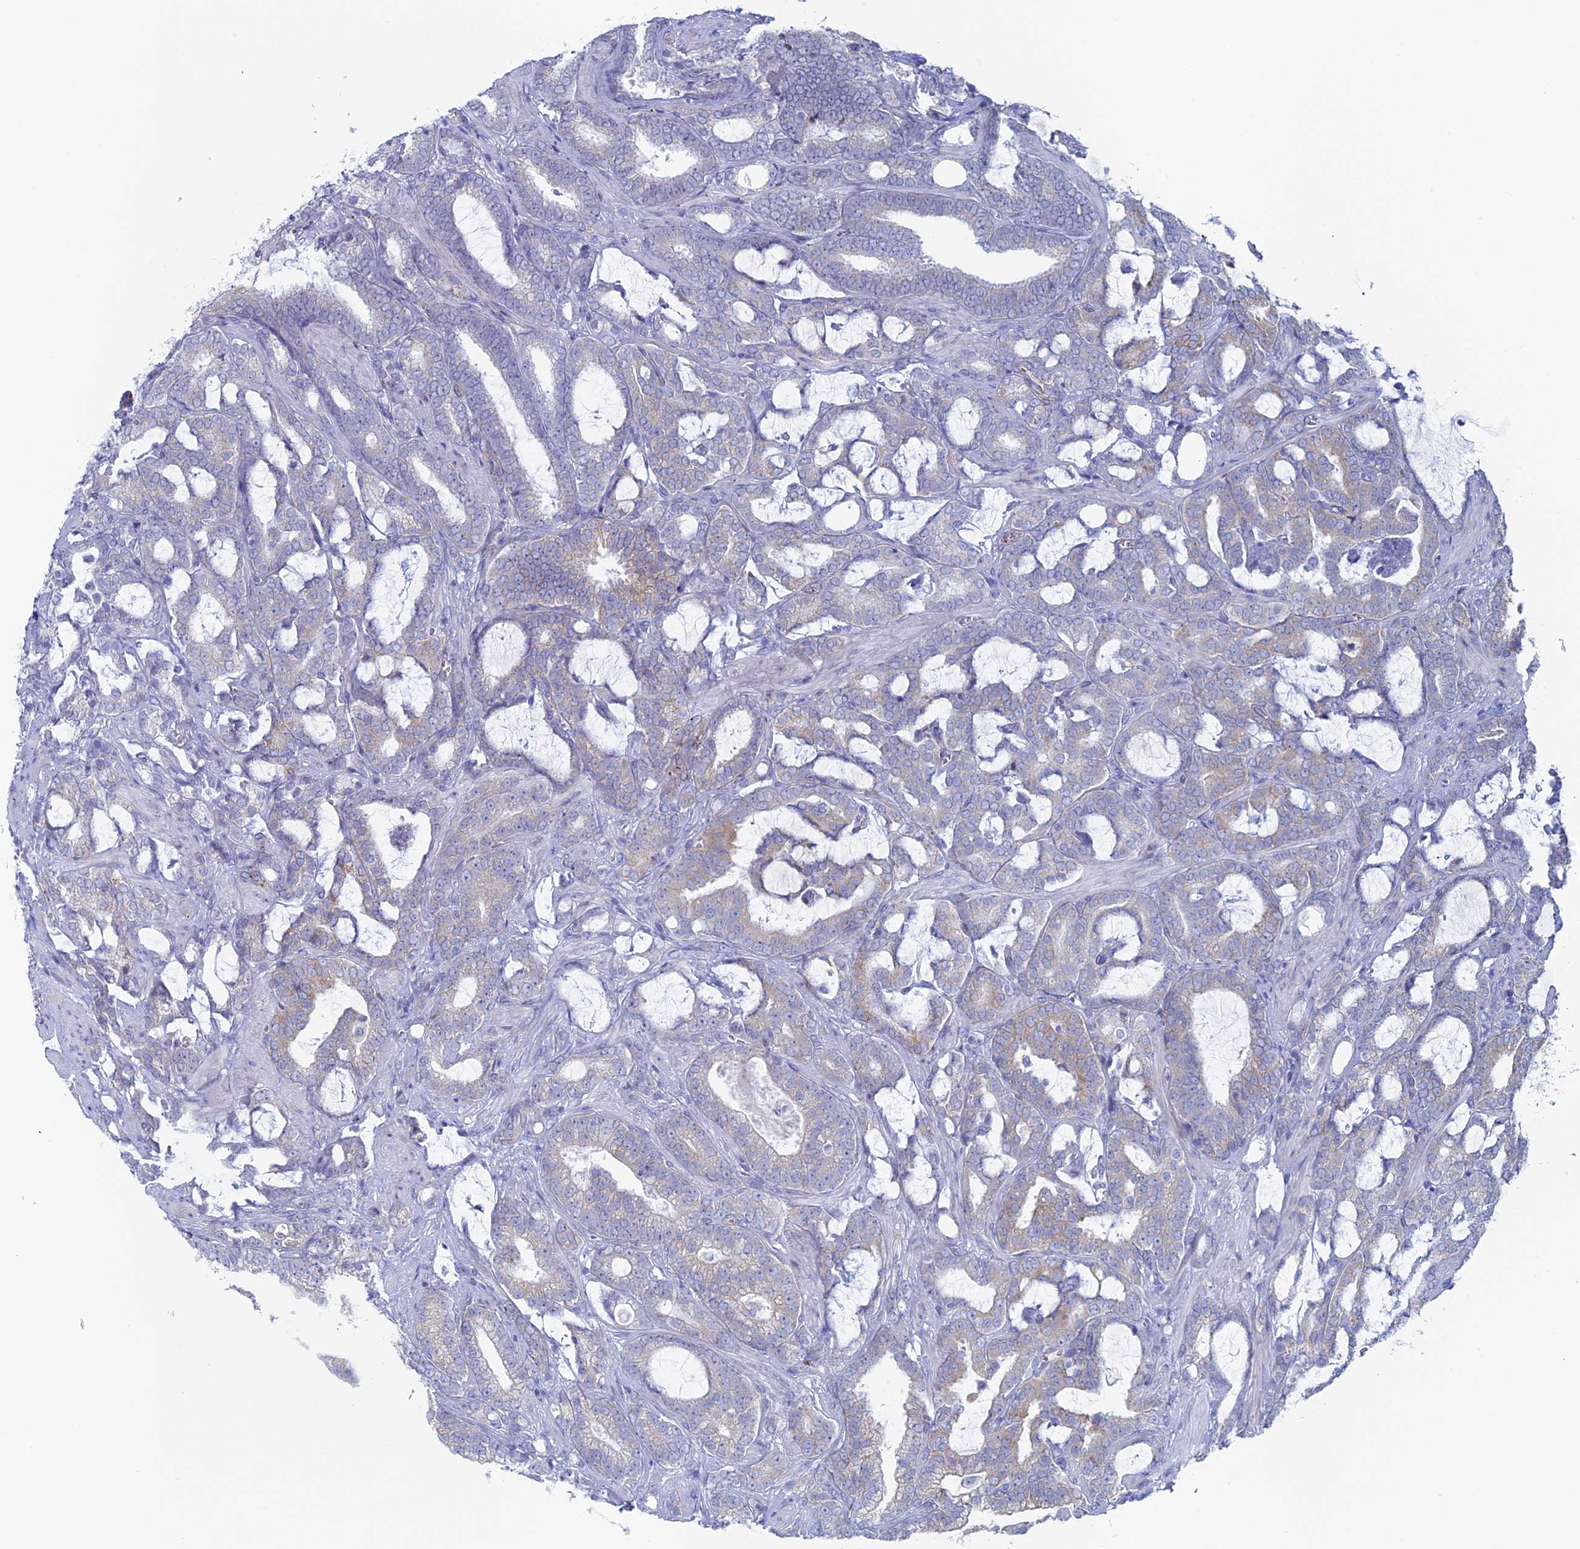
{"staining": {"intensity": "negative", "quantity": "none", "location": "none"}, "tissue": "prostate cancer", "cell_type": "Tumor cells", "image_type": "cancer", "snomed": [{"axis": "morphology", "description": "Adenocarcinoma, High grade"}, {"axis": "topography", "description": "Prostate and seminal vesicle, NOS"}], "caption": "Human prostate high-grade adenocarcinoma stained for a protein using IHC shows no expression in tumor cells.", "gene": "MAGEB6", "patient": {"sex": "male", "age": 67}}